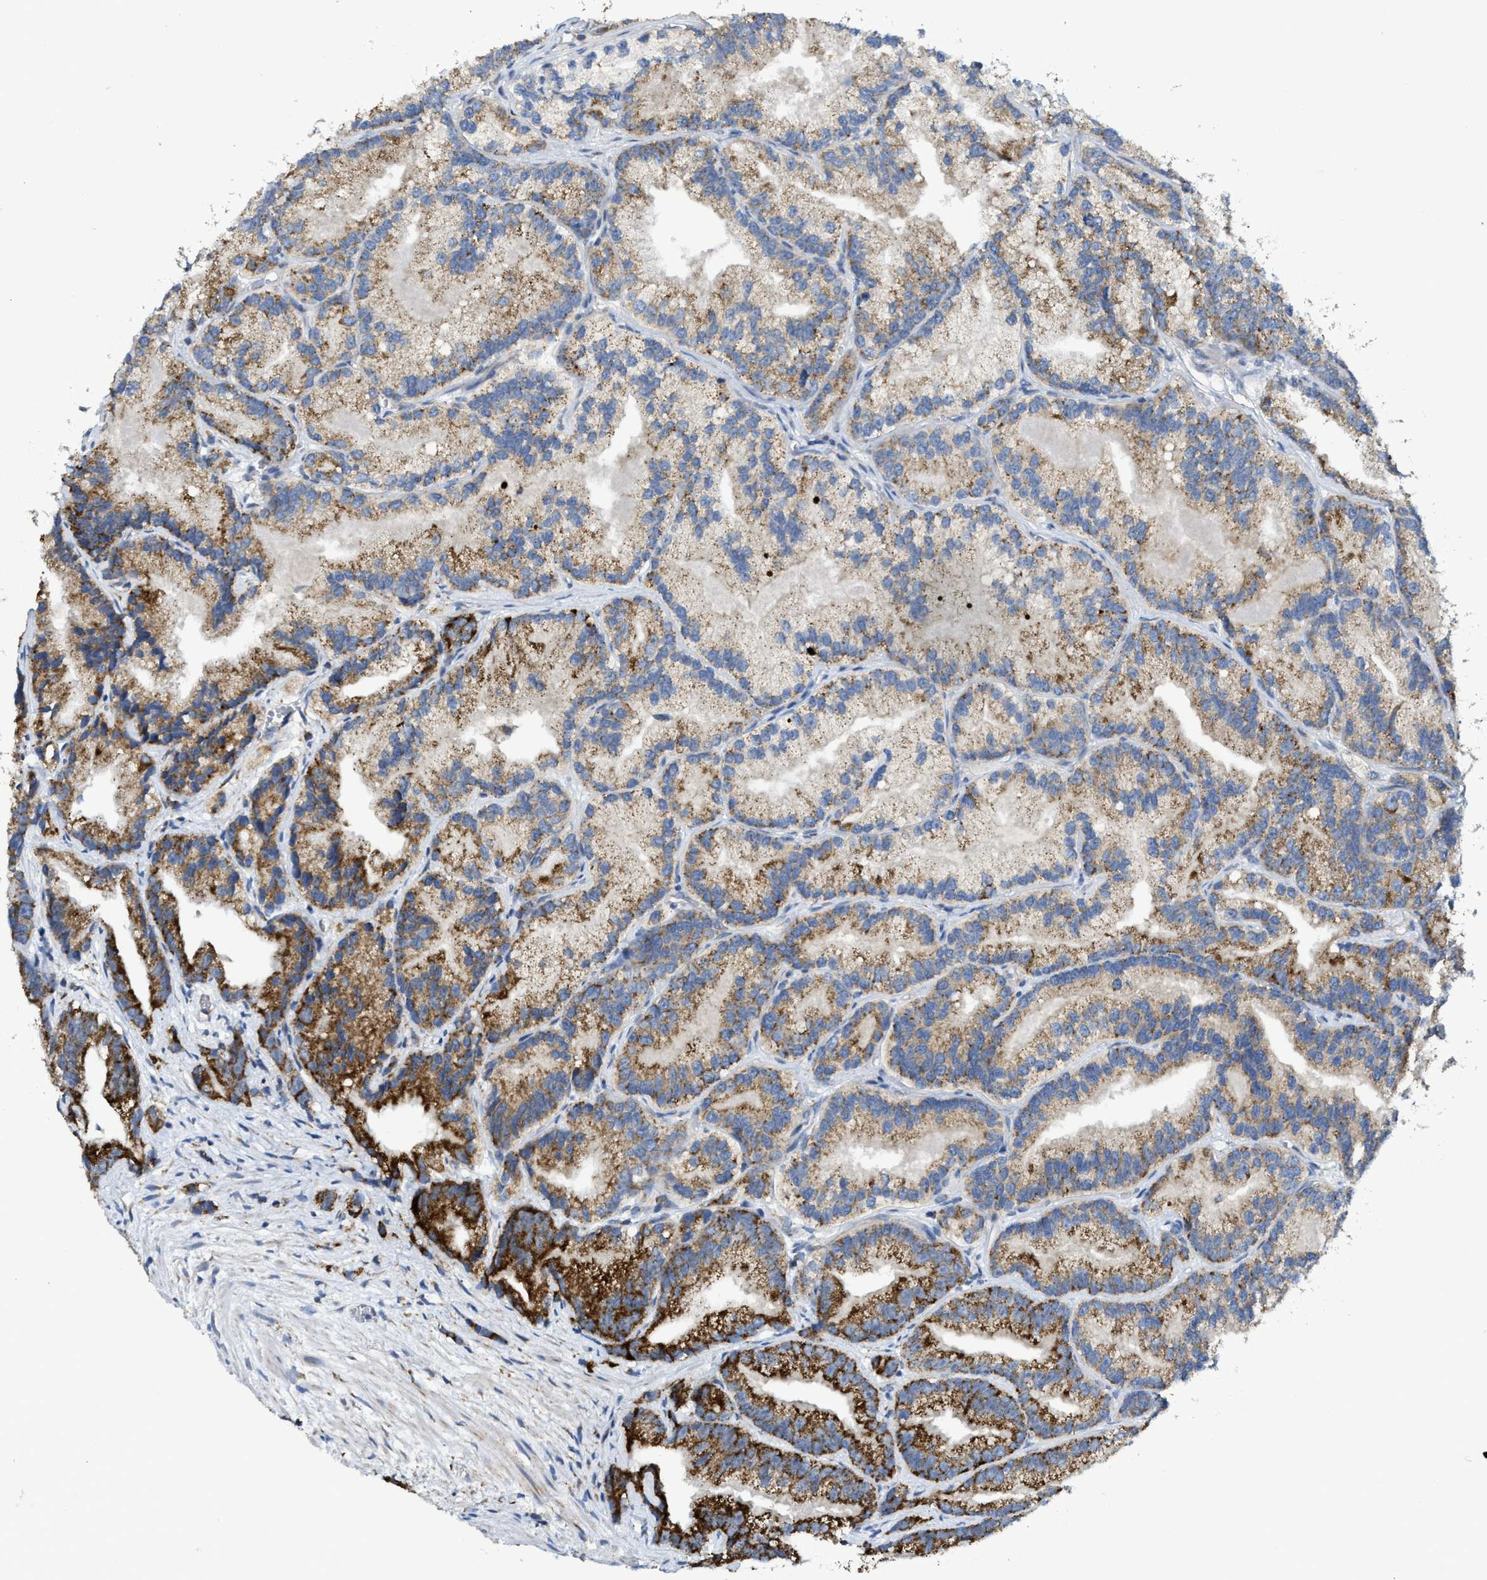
{"staining": {"intensity": "strong", "quantity": ">75%", "location": "cytoplasmic/membranous"}, "tissue": "prostate cancer", "cell_type": "Tumor cells", "image_type": "cancer", "snomed": [{"axis": "morphology", "description": "Adenocarcinoma, Low grade"}, {"axis": "topography", "description": "Prostate"}], "caption": "The photomicrograph shows a brown stain indicating the presence of a protein in the cytoplasmic/membranous of tumor cells in prostate low-grade adenocarcinoma.", "gene": "GATD3", "patient": {"sex": "male", "age": 89}}